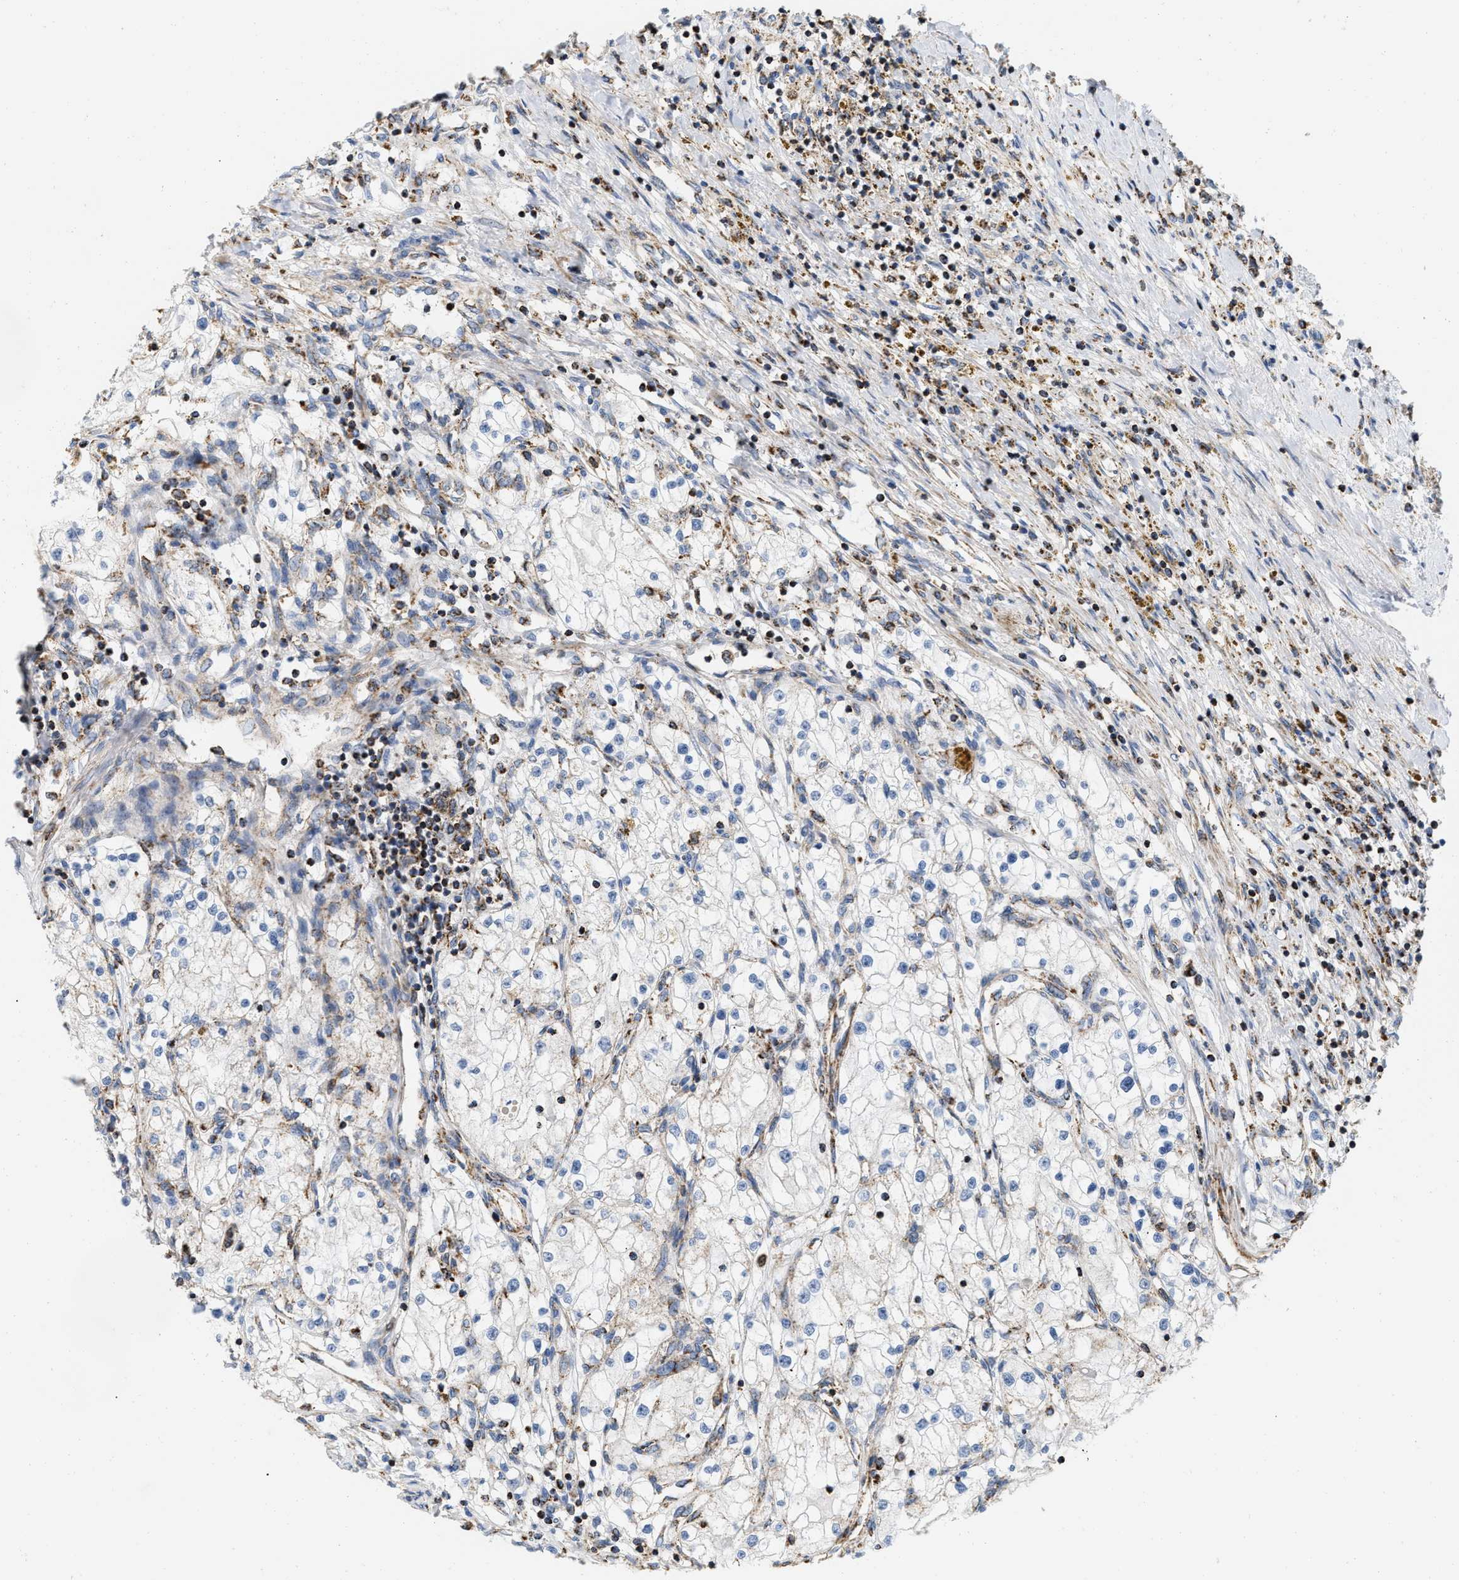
{"staining": {"intensity": "moderate", "quantity": "<25%", "location": "cytoplasmic/membranous"}, "tissue": "renal cancer", "cell_type": "Tumor cells", "image_type": "cancer", "snomed": [{"axis": "morphology", "description": "Adenocarcinoma, NOS"}, {"axis": "topography", "description": "Kidney"}], "caption": "This is an image of immunohistochemistry staining of renal adenocarcinoma, which shows moderate expression in the cytoplasmic/membranous of tumor cells.", "gene": "GRB10", "patient": {"sex": "male", "age": 68}}